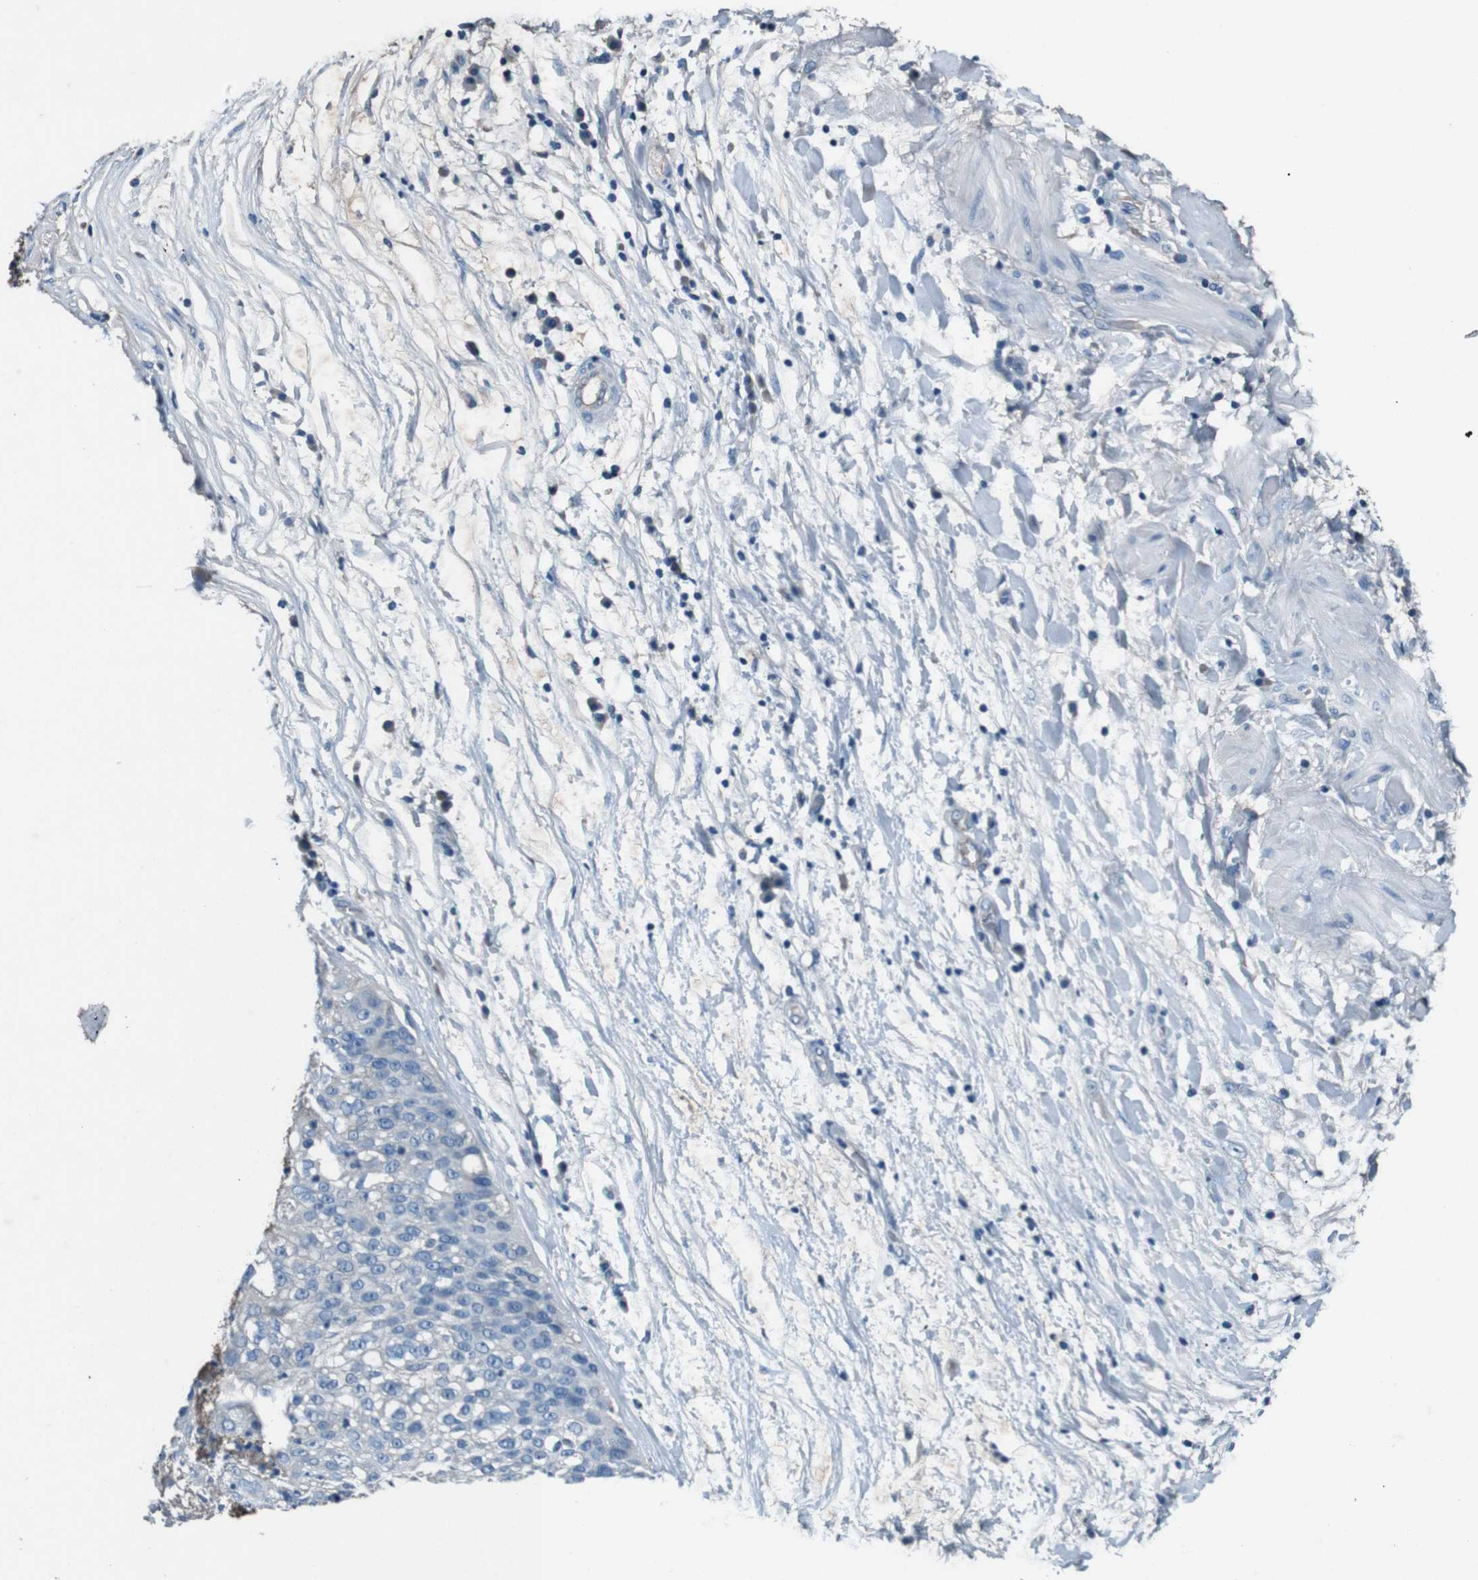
{"staining": {"intensity": "negative", "quantity": "none", "location": "none"}, "tissue": "lung cancer", "cell_type": "Tumor cells", "image_type": "cancer", "snomed": [{"axis": "morphology", "description": "Inflammation, NOS"}, {"axis": "morphology", "description": "Squamous cell carcinoma, NOS"}, {"axis": "topography", "description": "Lymph node"}, {"axis": "topography", "description": "Soft tissue"}, {"axis": "topography", "description": "Lung"}], "caption": "Lung squamous cell carcinoma stained for a protein using IHC exhibits no expression tumor cells.", "gene": "LEP", "patient": {"sex": "male", "age": 66}}